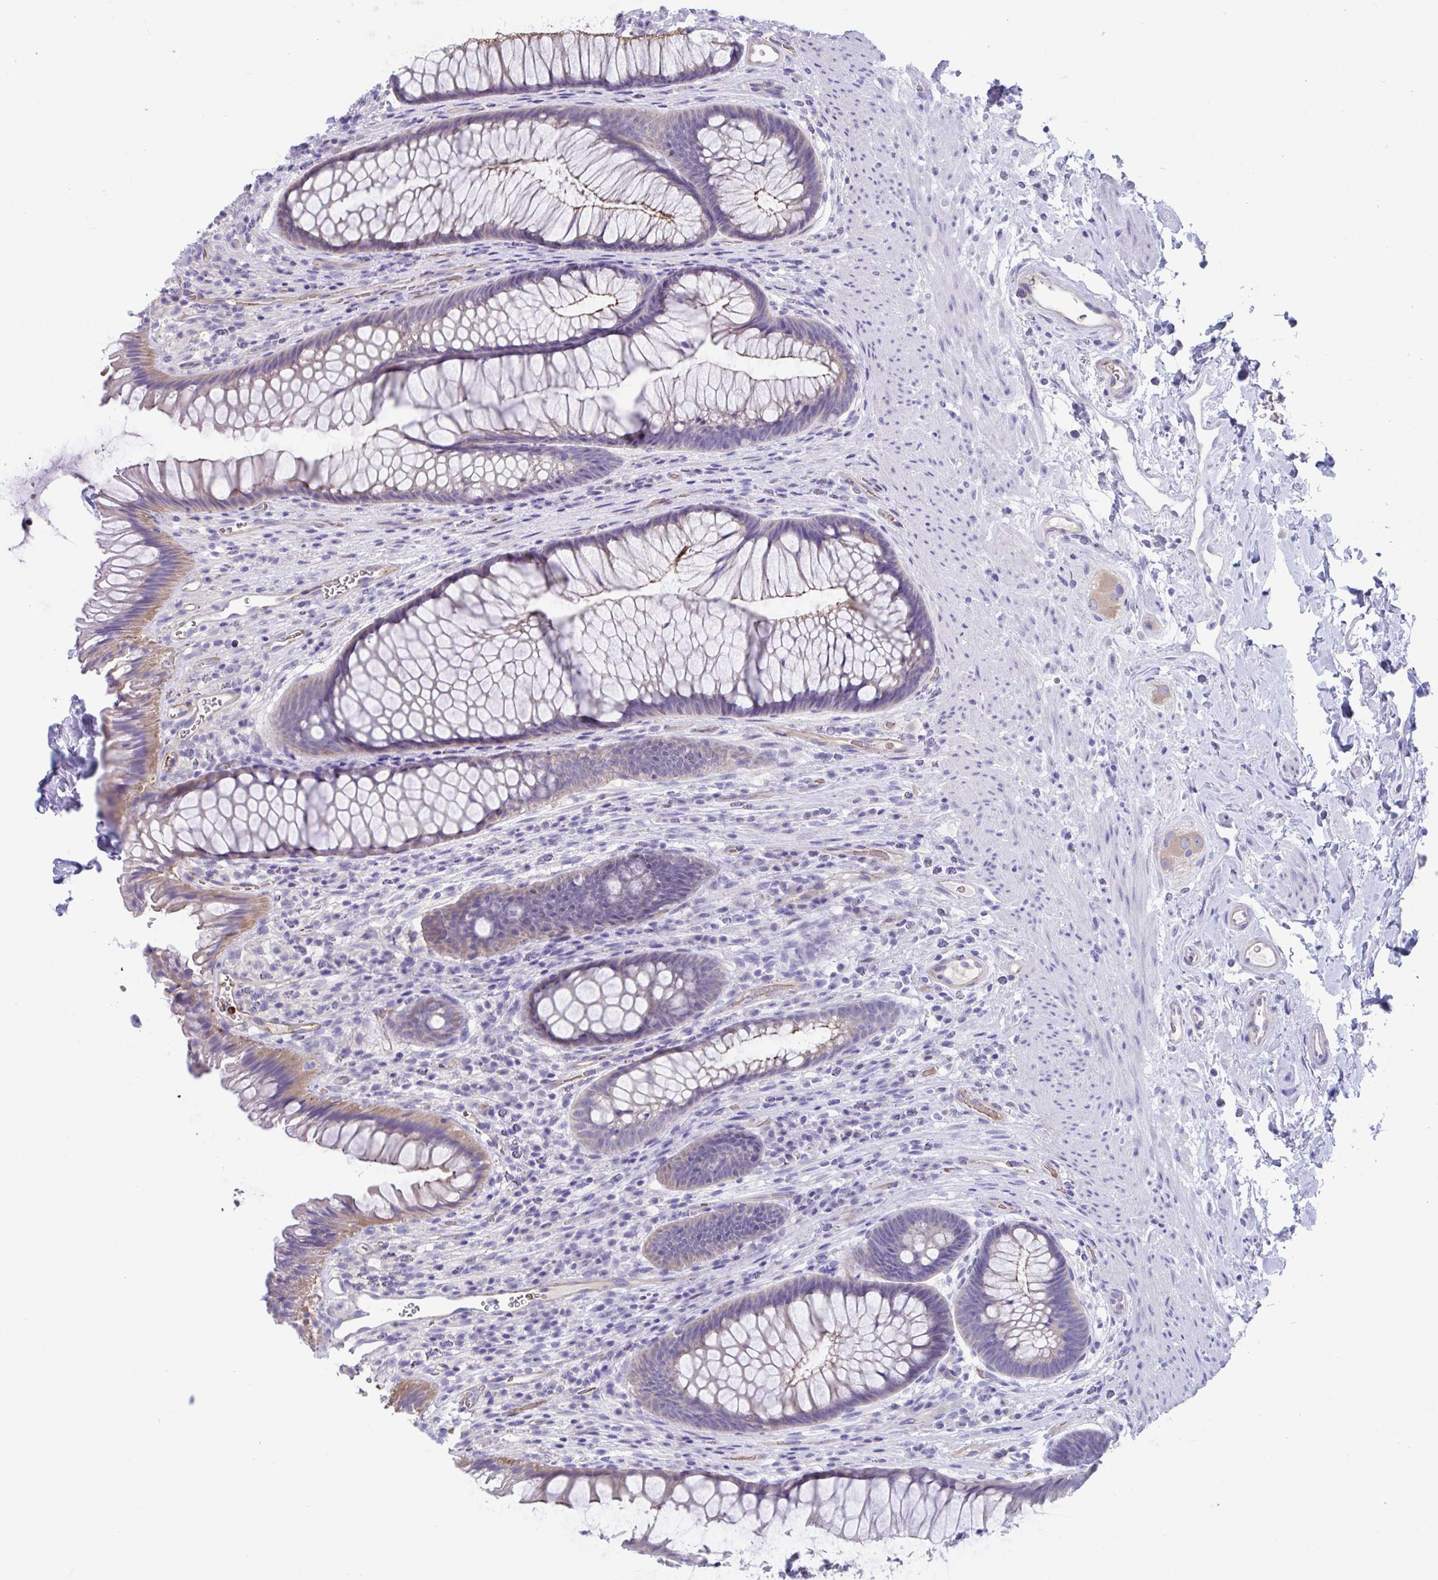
{"staining": {"intensity": "moderate", "quantity": "25%-75%", "location": "cytoplasmic/membranous"}, "tissue": "rectum", "cell_type": "Glandular cells", "image_type": "normal", "snomed": [{"axis": "morphology", "description": "Normal tissue, NOS"}, {"axis": "topography", "description": "Rectum"}], "caption": "The image displays staining of normal rectum, revealing moderate cytoplasmic/membranous protein staining (brown color) within glandular cells.", "gene": "TTC30A", "patient": {"sex": "male", "age": 53}}